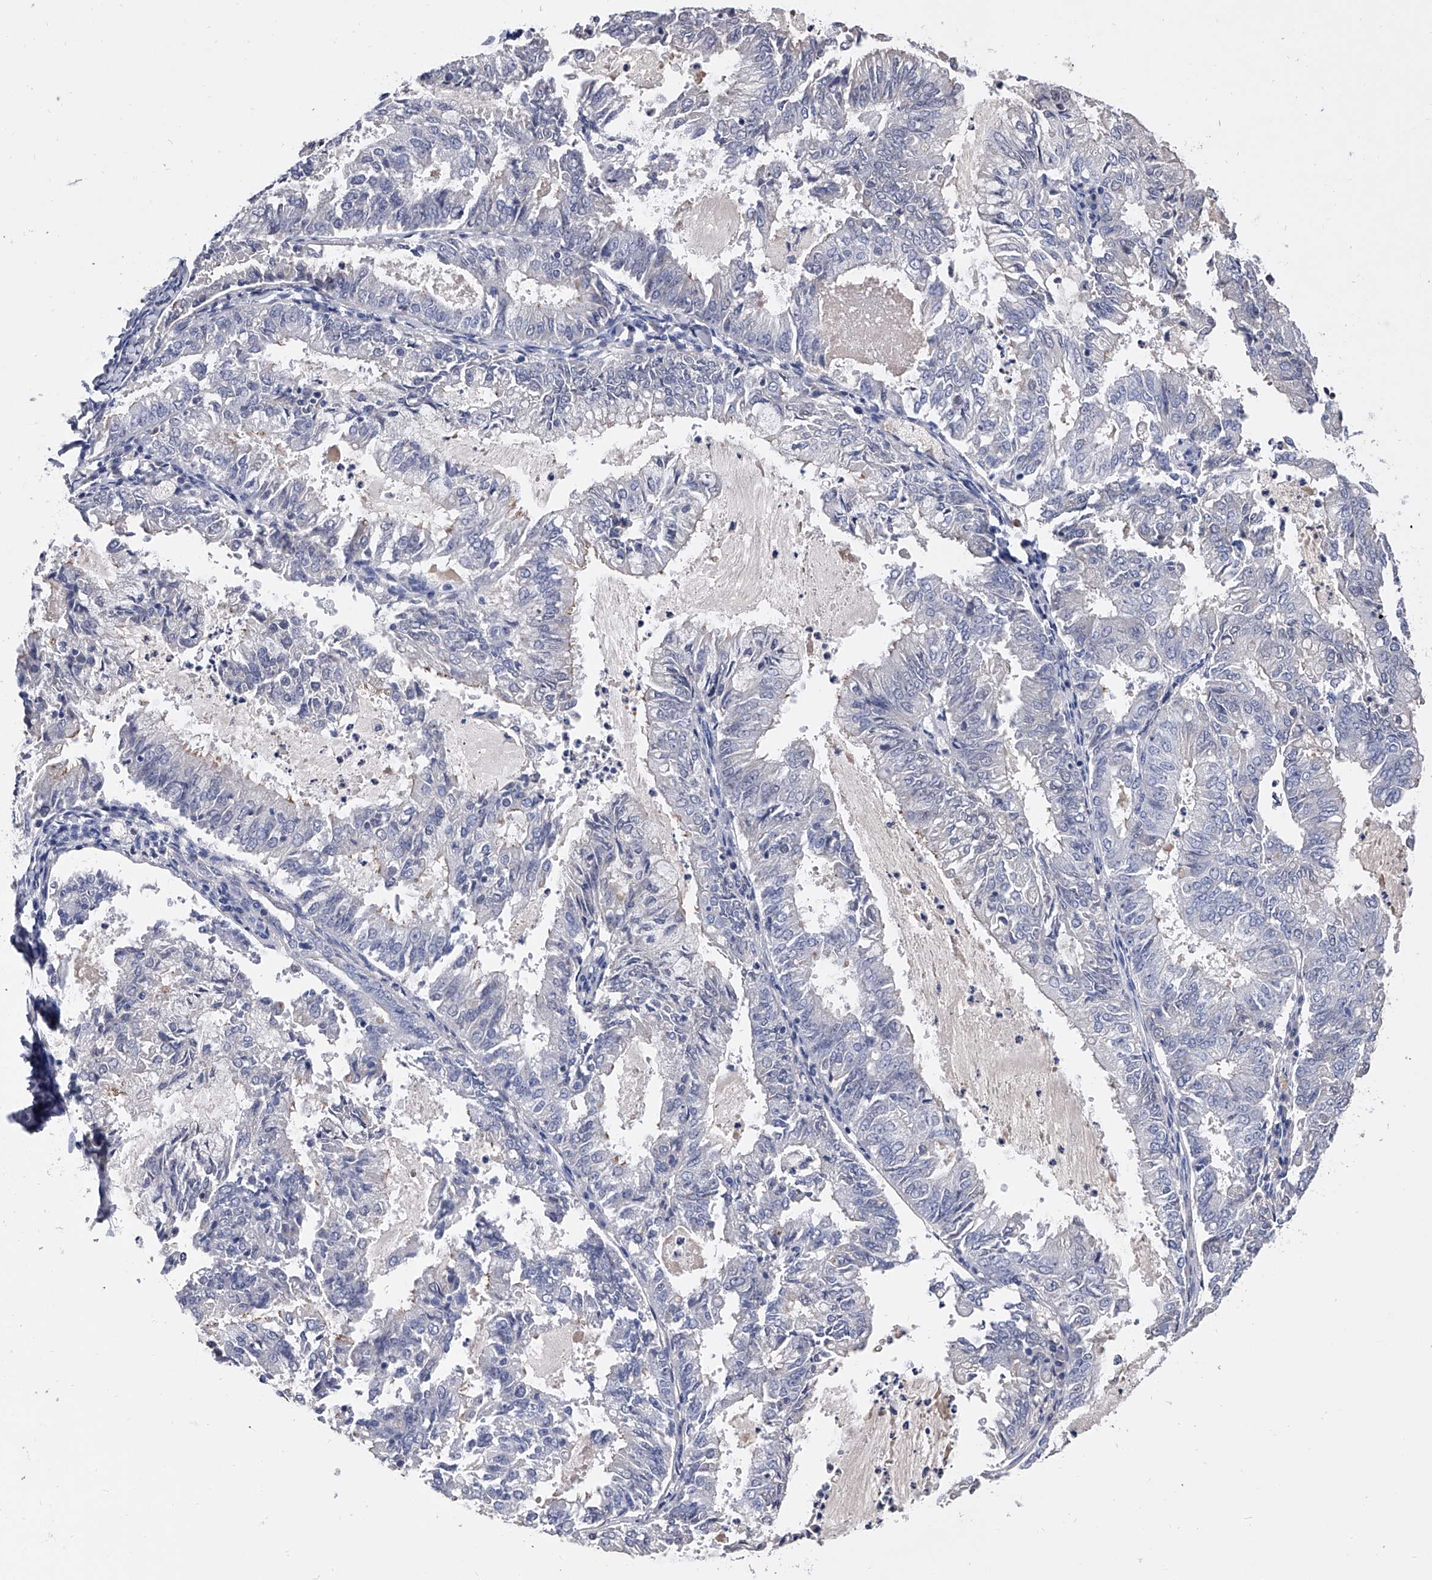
{"staining": {"intensity": "negative", "quantity": "none", "location": "none"}, "tissue": "endometrial cancer", "cell_type": "Tumor cells", "image_type": "cancer", "snomed": [{"axis": "morphology", "description": "Adenocarcinoma, NOS"}, {"axis": "topography", "description": "Endometrium"}], "caption": "Human endometrial adenocarcinoma stained for a protein using IHC exhibits no expression in tumor cells.", "gene": "EFCAB7", "patient": {"sex": "female", "age": 57}}